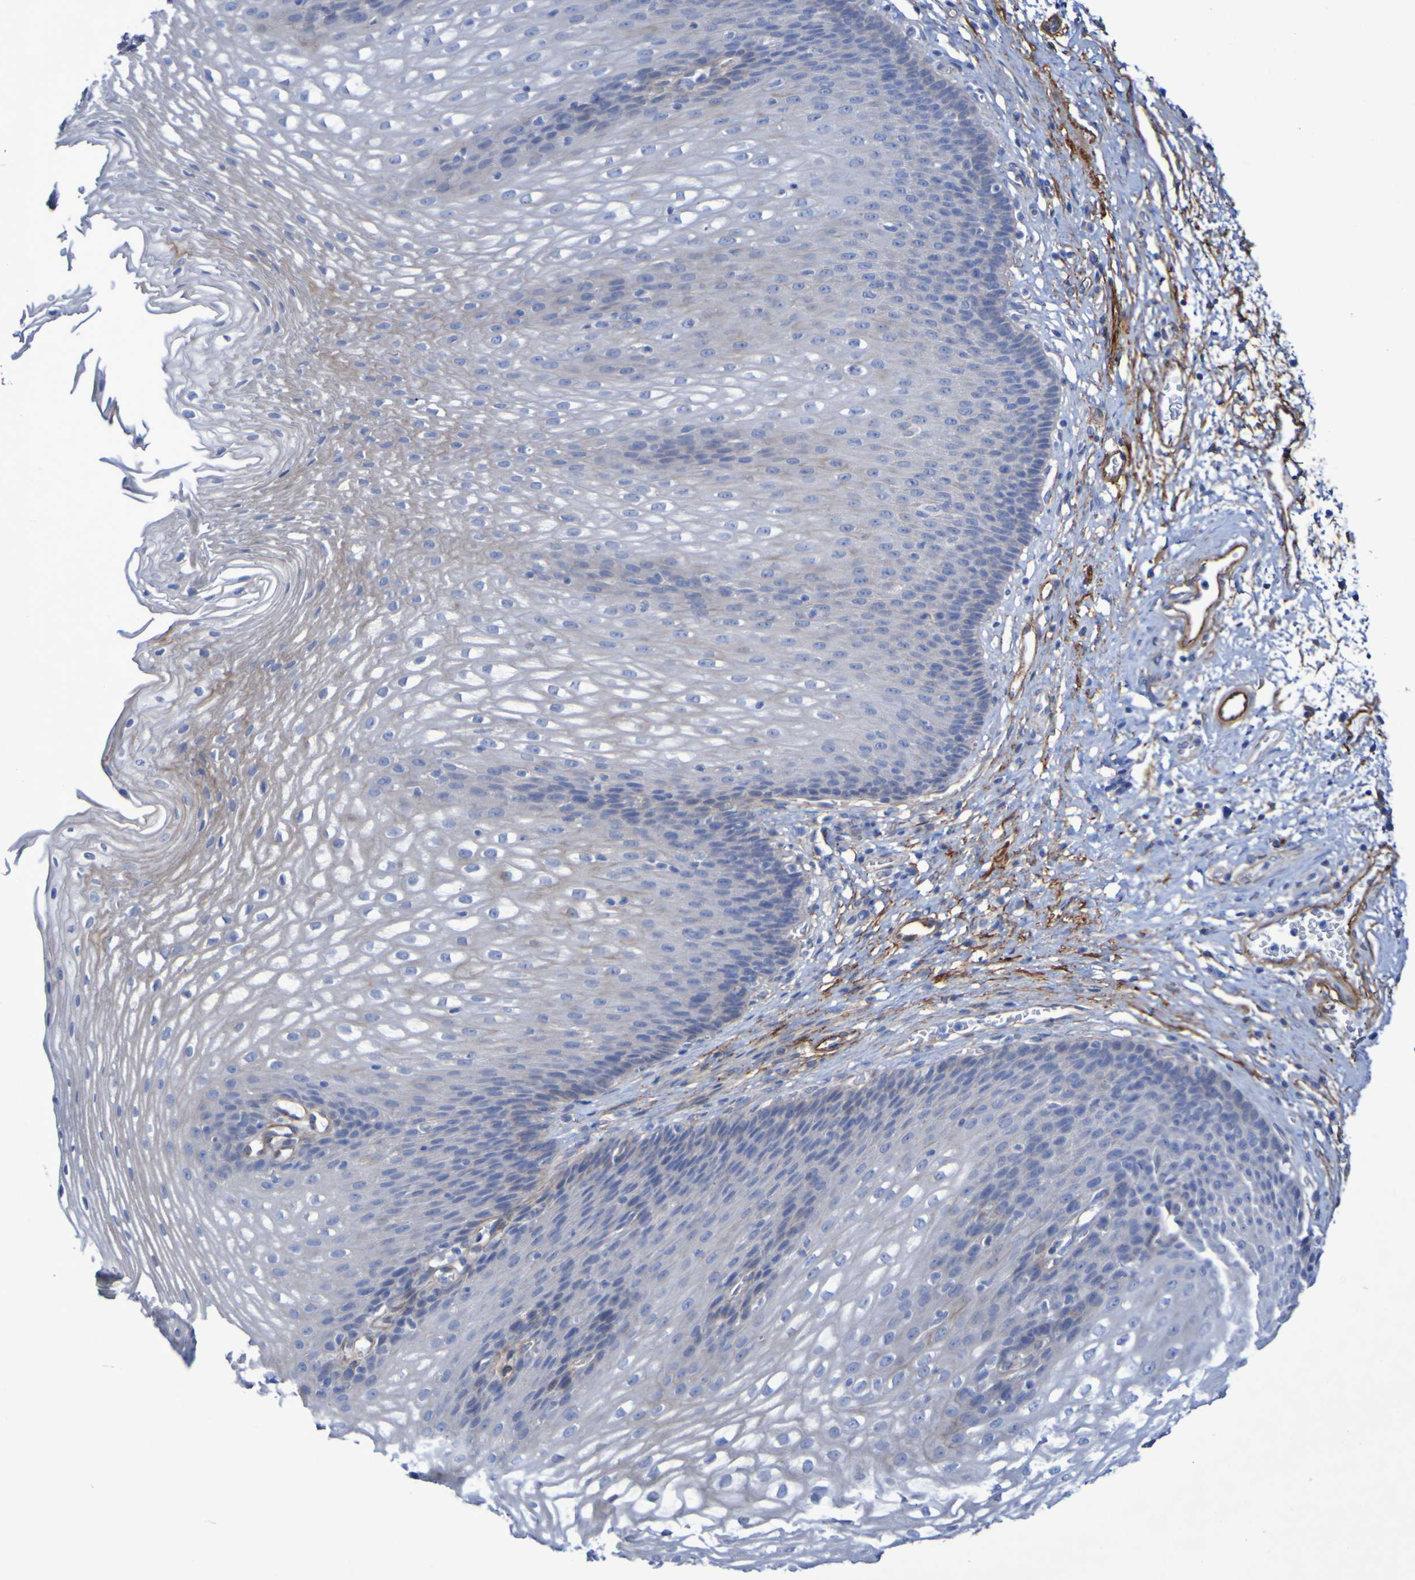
{"staining": {"intensity": "moderate", "quantity": "<25%", "location": "cytoplasmic/membranous"}, "tissue": "esophagus", "cell_type": "Squamous epithelial cells", "image_type": "normal", "snomed": [{"axis": "morphology", "description": "Normal tissue, NOS"}, {"axis": "topography", "description": "Esophagus"}], "caption": "Esophagus stained with a brown dye demonstrates moderate cytoplasmic/membranous positive expression in about <25% of squamous epithelial cells.", "gene": "LPP", "patient": {"sex": "male", "age": 48}}